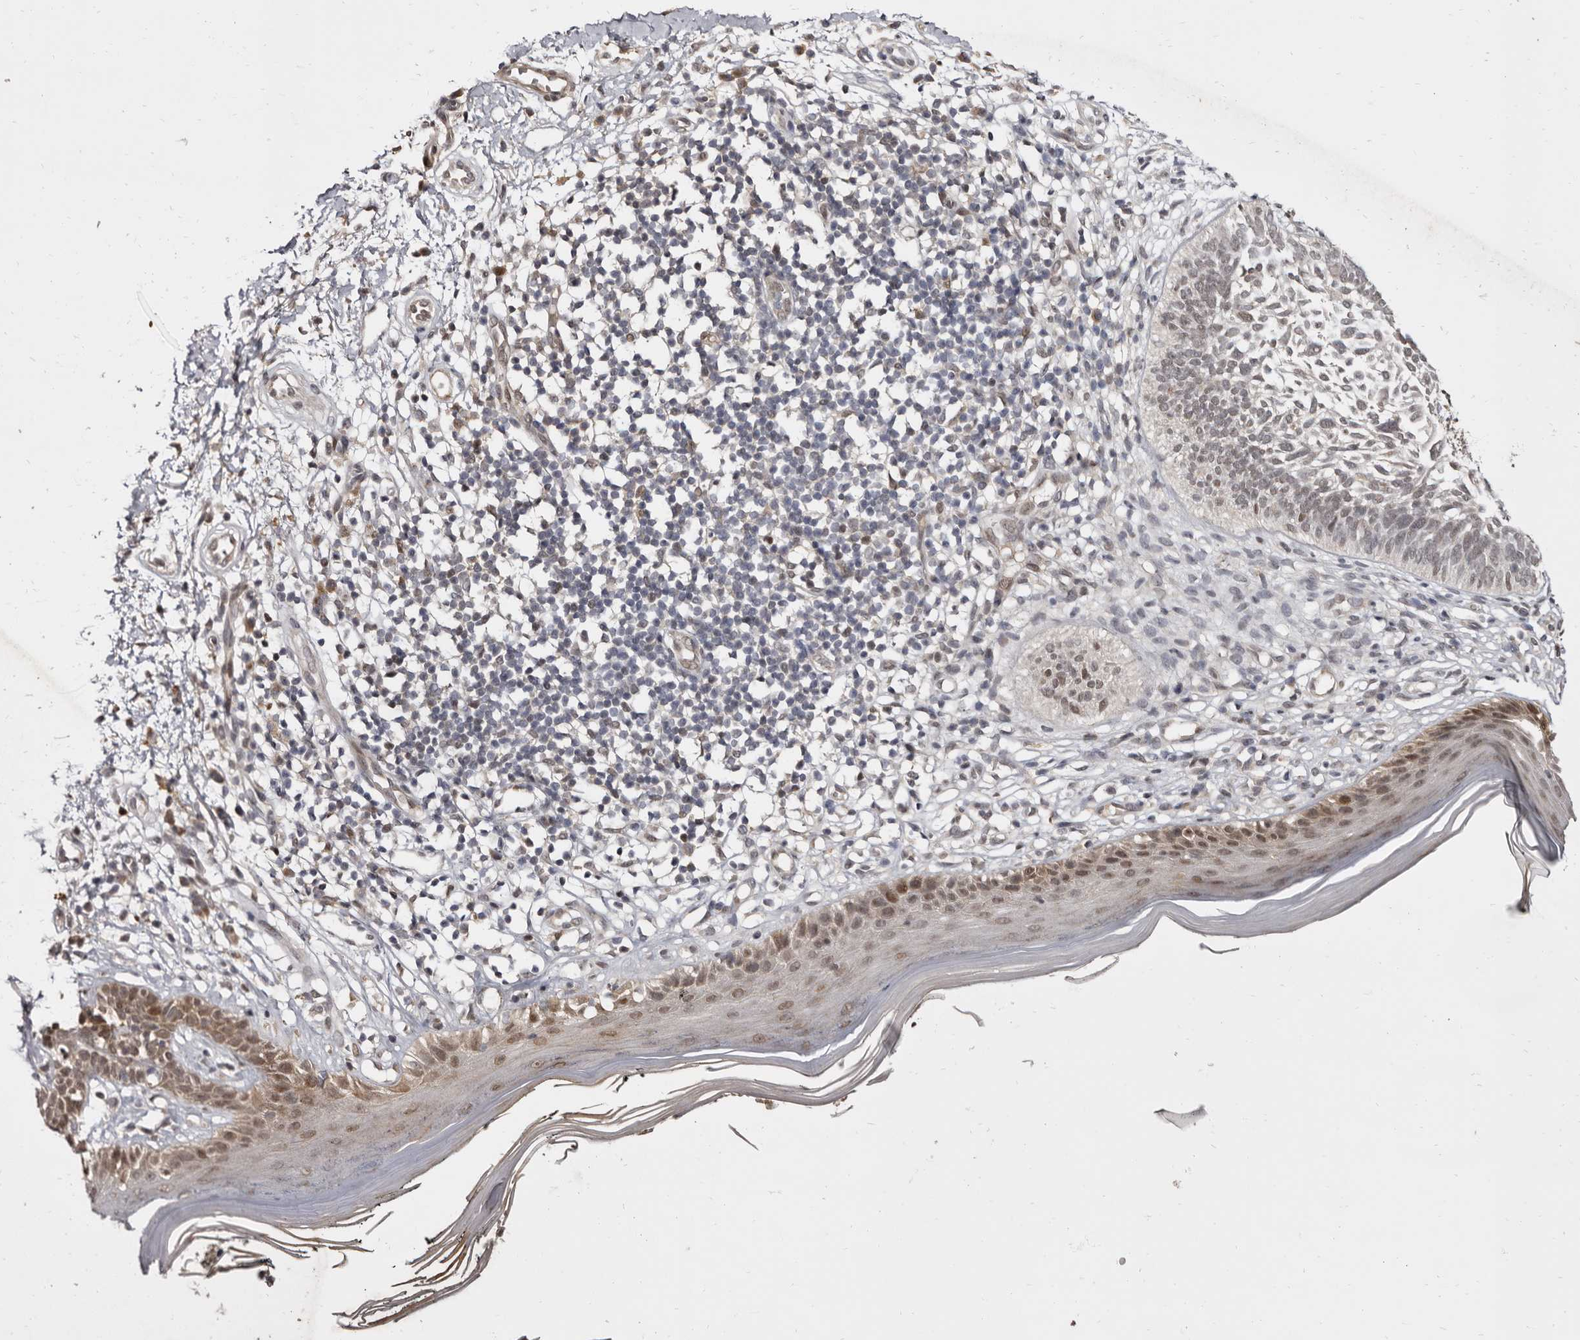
{"staining": {"intensity": "moderate", "quantity": "25%-75%", "location": "nuclear"}, "tissue": "skin cancer", "cell_type": "Tumor cells", "image_type": "cancer", "snomed": [{"axis": "morphology", "description": "Basal cell carcinoma"}, {"axis": "topography", "description": "Skin"}], "caption": "Basal cell carcinoma (skin) tissue demonstrates moderate nuclear staining in approximately 25%-75% of tumor cells, visualized by immunohistochemistry. (DAB (3,3'-diaminobenzidine) = brown stain, brightfield microscopy at high magnification).", "gene": "ZNF326", "patient": {"sex": "female", "age": 64}}